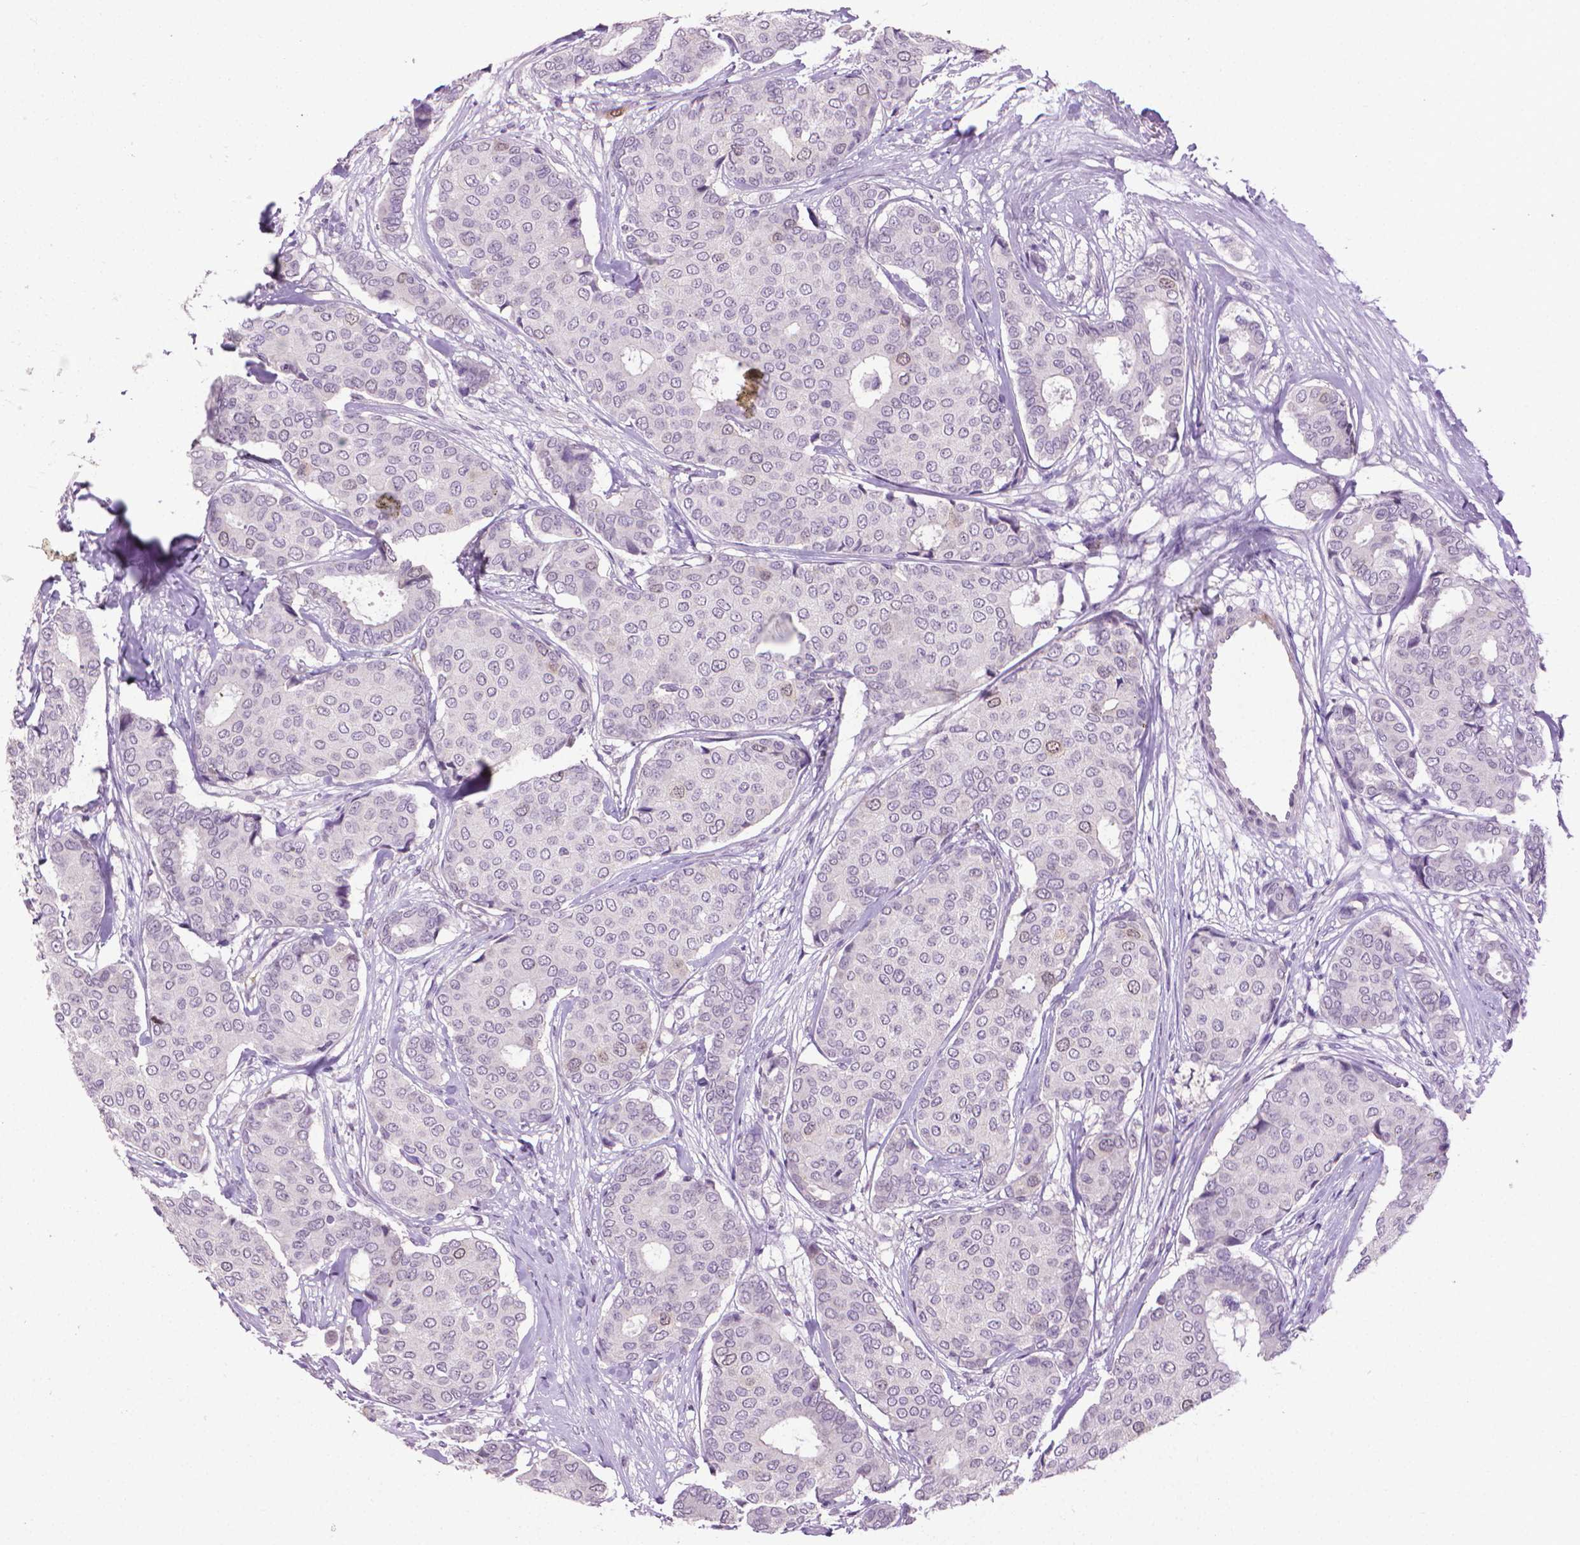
{"staining": {"intensity": "negative", "quantity": "none", "location": "none"}, "tissue": "breast cancer", "cell_type": "Tumor cells", "image_type": "cancer", "snomed": [{"axis": "morphology", "description": "Duct carcinoma"}, {"axis": "topography", "description": "Breast"}], "caption": "DAB (3,3'-diaminobenzidine) immunohistochemical staining of breast cancer (infiltrating ductal carcinoma) exhibits no significant expression in tumor cells. (DAB IHC with hematoxylin counter stain).", "gene": "CDKN2D", "patient": {"sex": "female", "age": 75}}